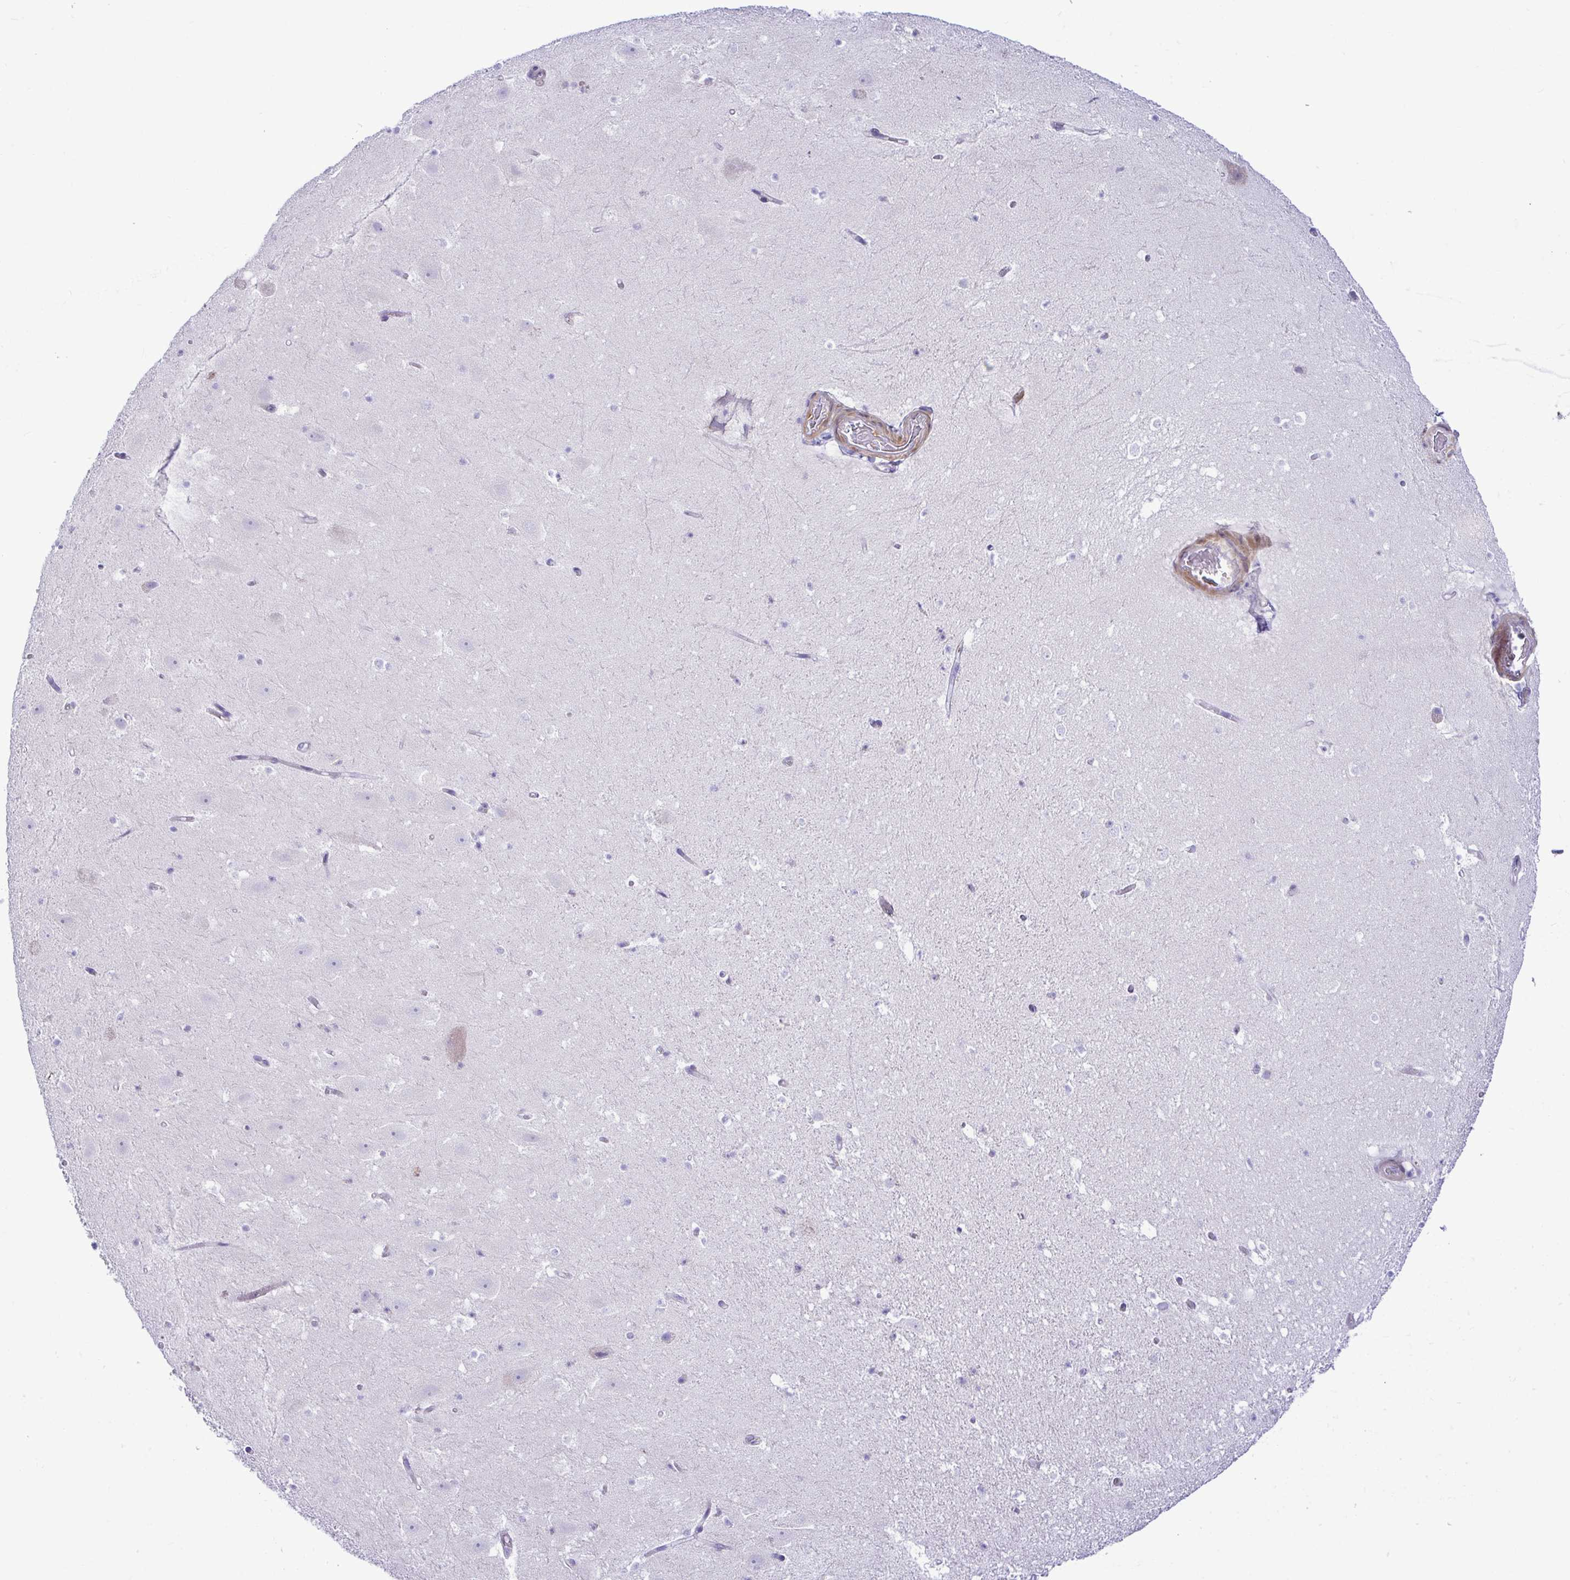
{"staining": {"intensity": "negative", "quantity": "none", "location": "none"}, "tissue": "hippocampus", "cell_type": "Glial cells", "image_type": "normal", "snomed": [{"axis": "morphology", "description": "Normal tissue, NOS"}, {"axis": "topography", "description": "Hippocampus"}], "caption": "An immunohistochemistry histopathology image of unremarkable hippocampus is shown. There is no staining in glial cells of hippocampus.", "gene": "FAM86B1", "patient": {"sex": "female", "age": 42}}